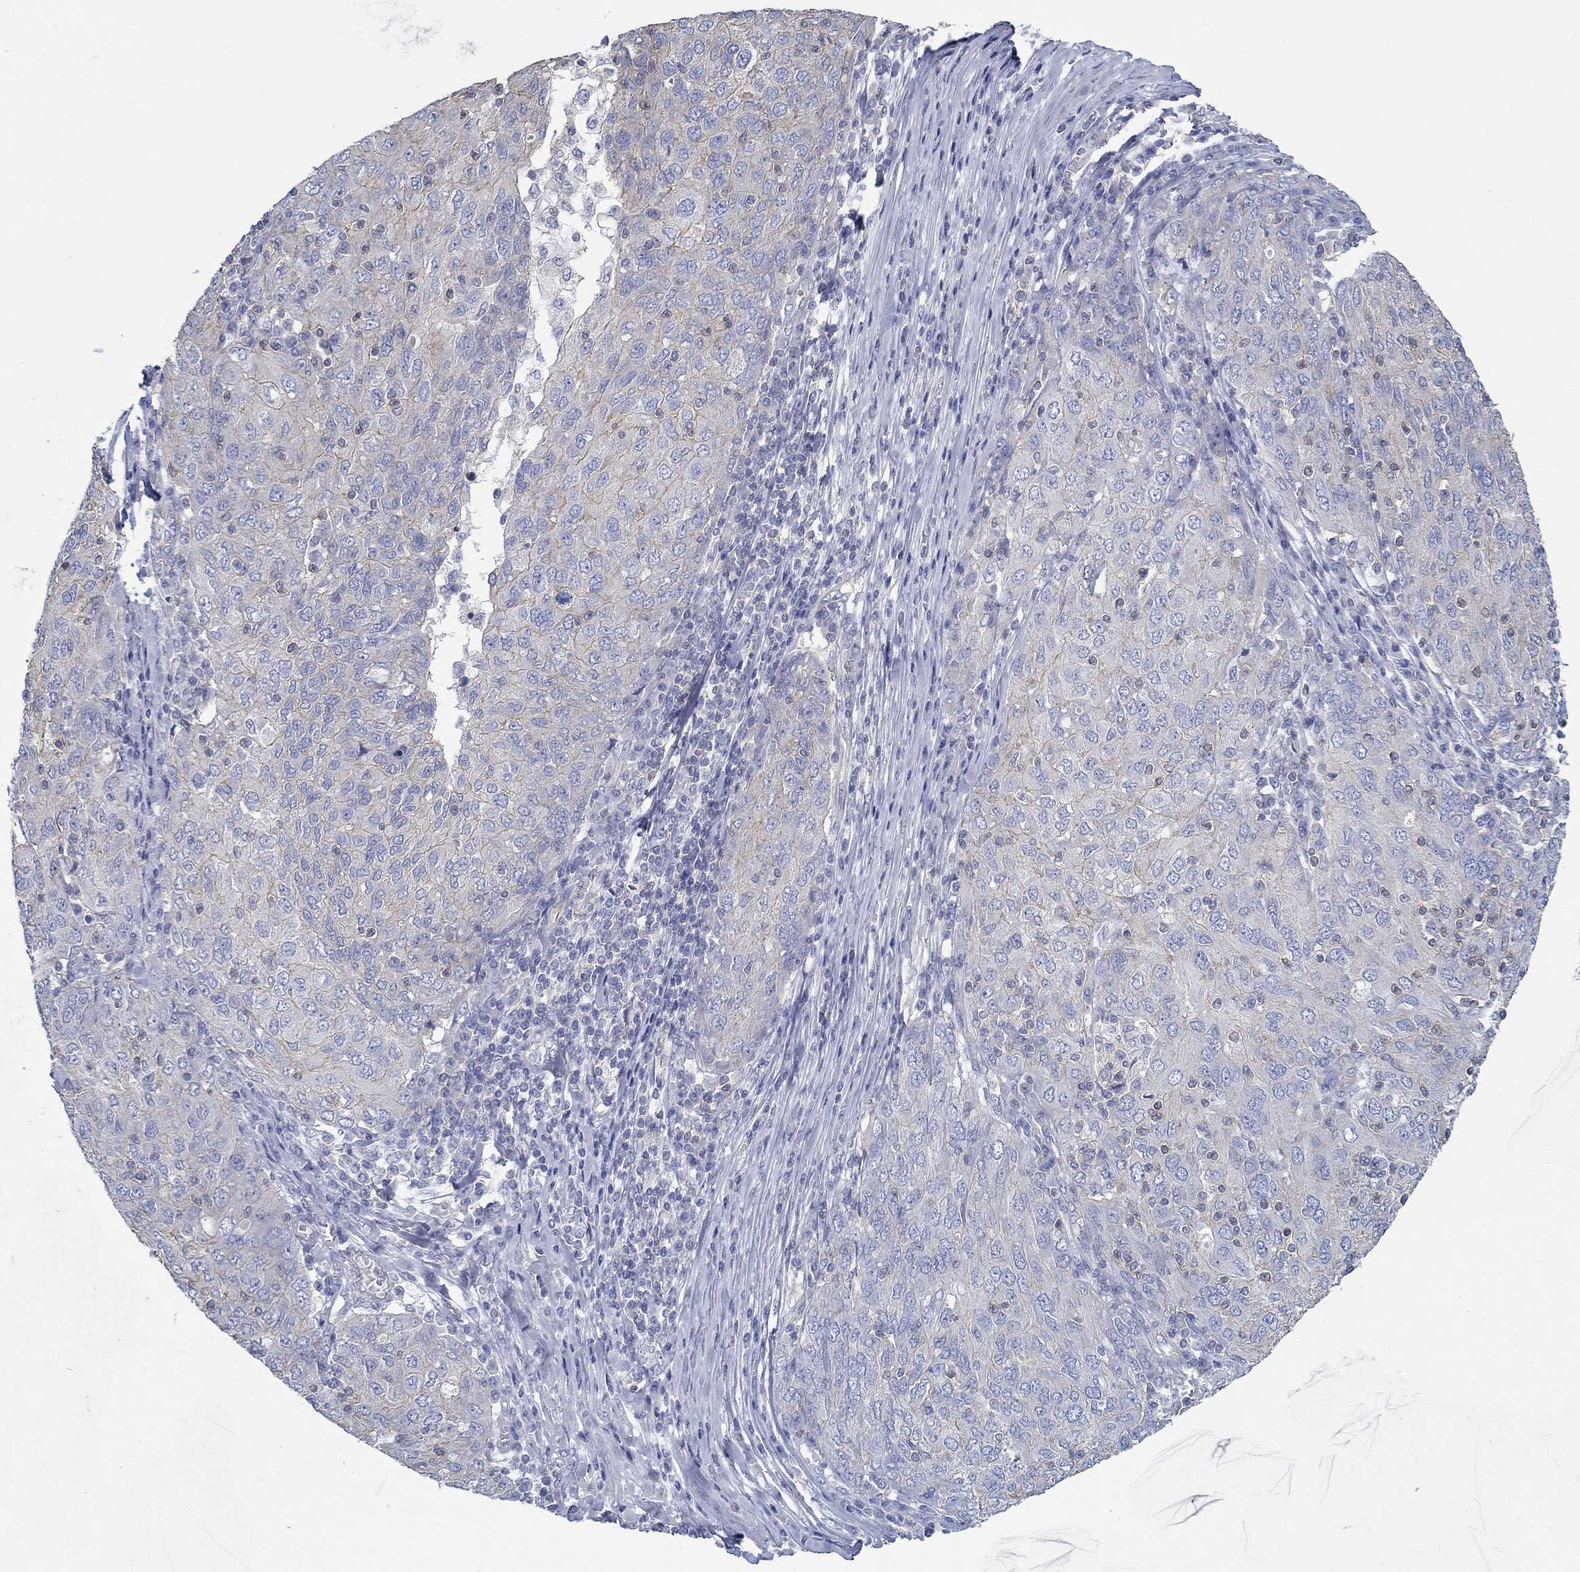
{"staining": {"intensity": "negative", "quantity": "none", "location": "none"}, "tissue": "ovarian cancer", "cell_type": "Tumor cells", "image_type": "cancer", "snomed": [{"axis": "morphology", "description": "Carcinoma, endometroid"}, {"axis": "topography", "description": "Ovary"}], "caption": "Photomicrograph shows no protein staining in tumor cells of ovarian cancer tissue.", "gene": "BBOF1", "patient": {"sex": "female", "age": 50}}